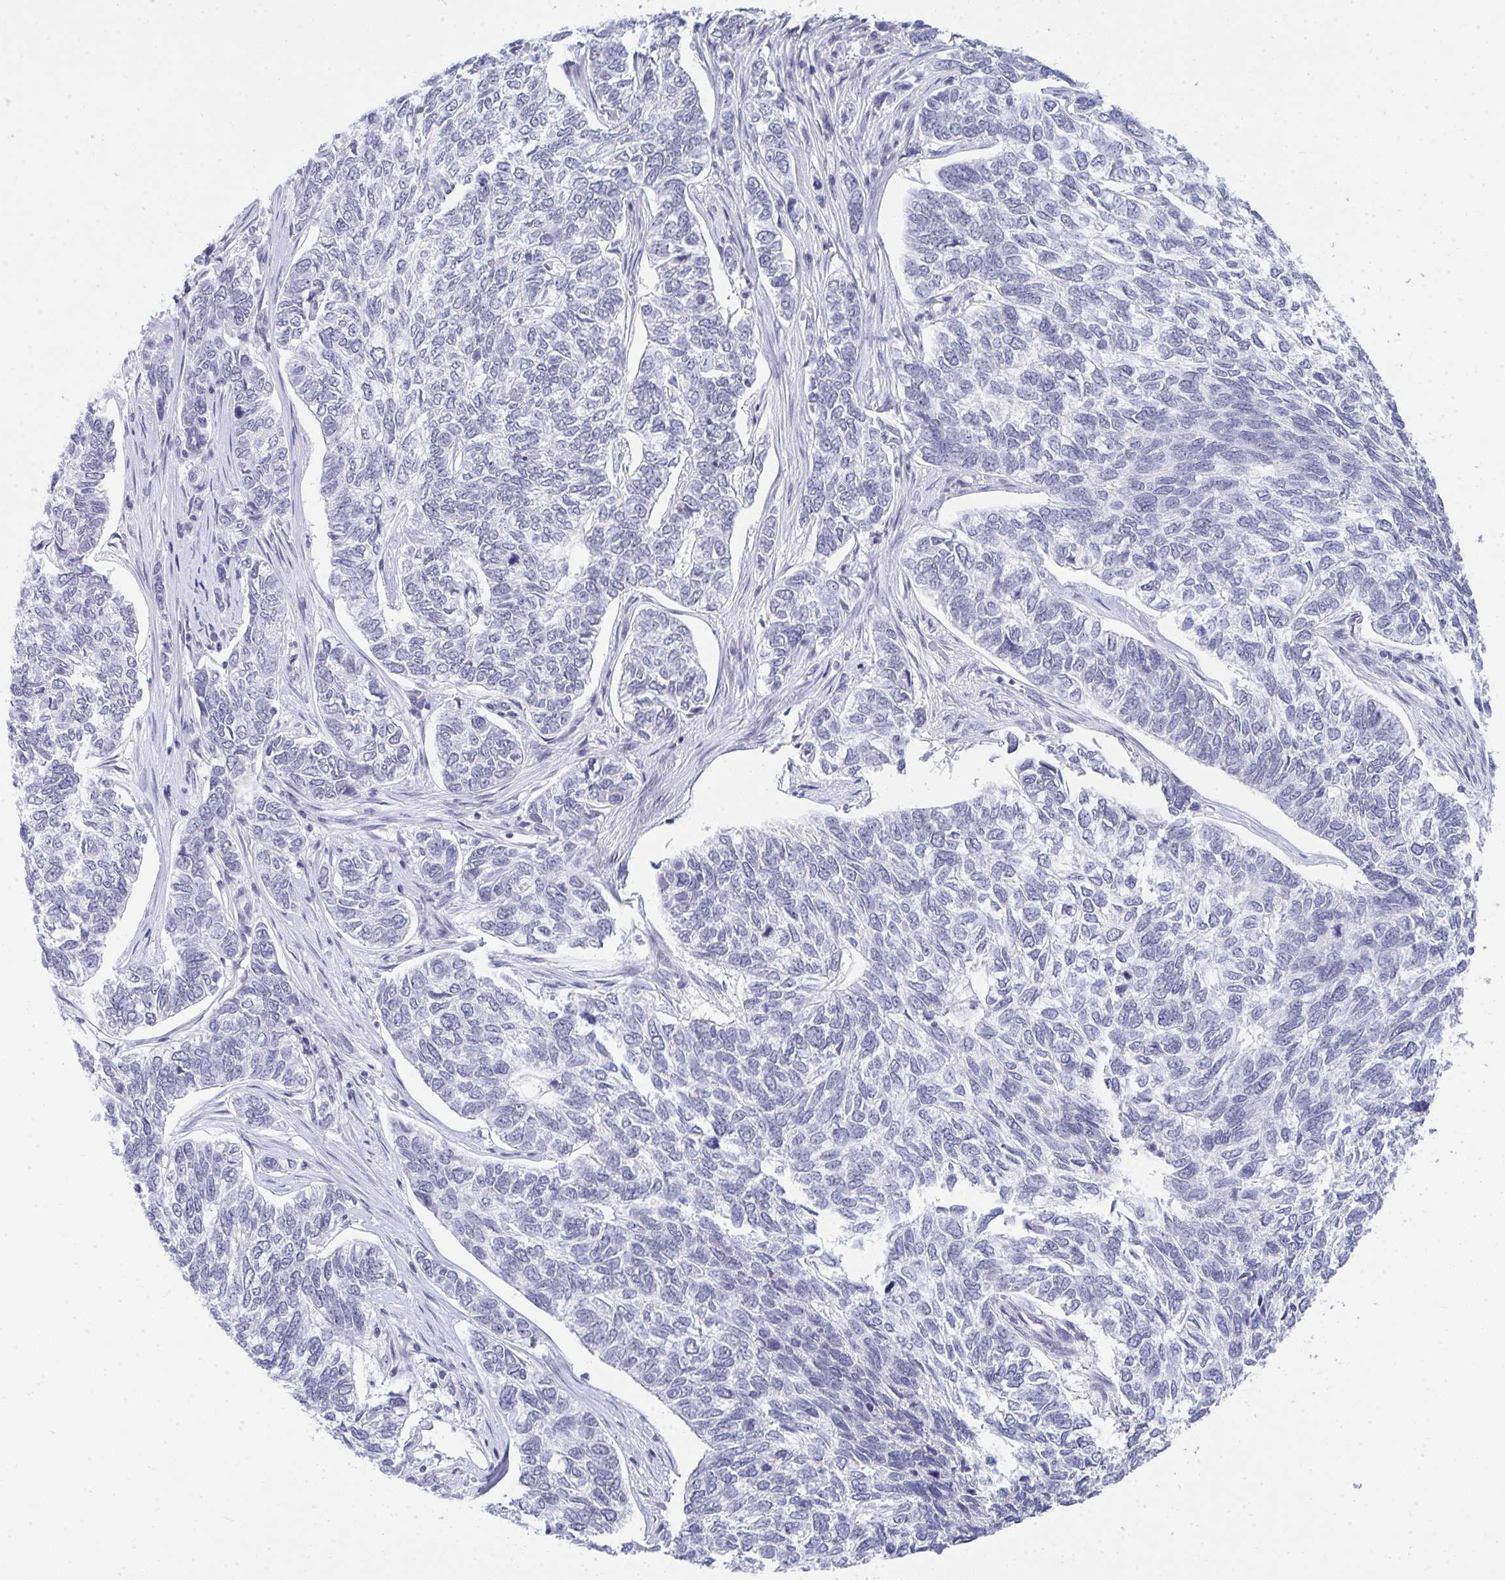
{"staining": {"intensity": "negative", "quantity": "none", "location": "none"}, "tissue": "skin cancer", "cell_type": "Tumor cells", "image_type": "cancer", "snomed": [{"axis": "morphology", "description": "Basal cell carcinoma"}, {"axis": "topography", "description": "Skin"}], "caption": "This is an immunohistochemistry photomicrograph of skin cancer (basal cell carcinoma). There is no staining in tumor cells.", "gene": "TMEM82", "patient": {"sex": "female", "age": 65}}